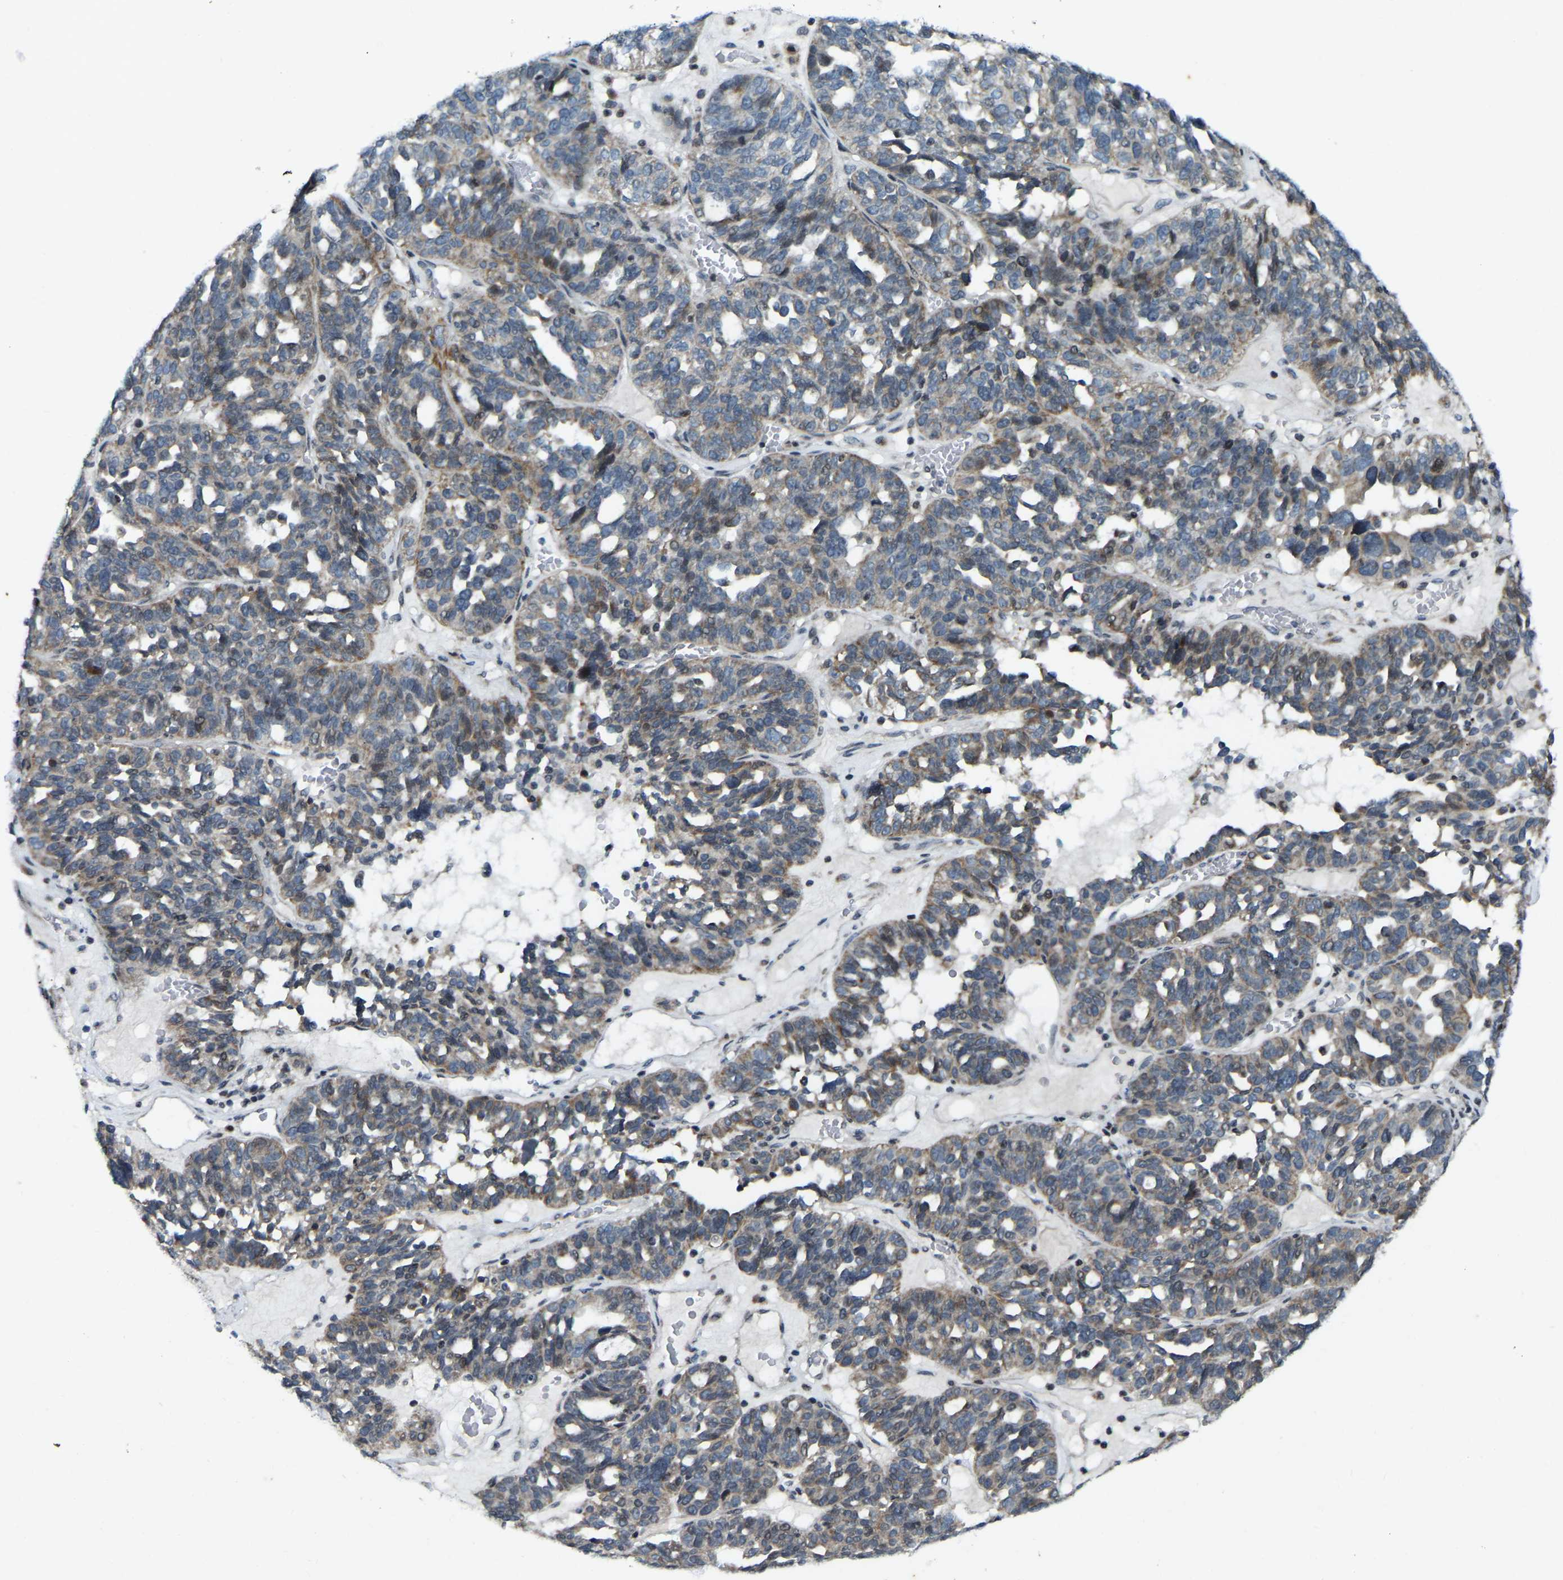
{"staining": {"intensity": "moderate", "quantity": "25%-75%", "location": "cytoplasmic/membranous"}, "tissue": "ovarian cancer", "cell_type": "Tumor cells", "image_type": "cancer", "snomed": [{"axis": "morphology", "description": "Cystadenocarcinoma, serous, NOS"}, {"axis": "topography", "description": "Ovary"}], "caption": "Ovarian cancer (serous cystadenocarcinoma) stained with DAB (3,3'-diaminobenzidine) IHC shows medium levels of moderate cytoplasmic/membranous expression in about 25%-75% of tumor cells.", "gene": "PARL", "patient": {"sex": "female", "age": 59}}